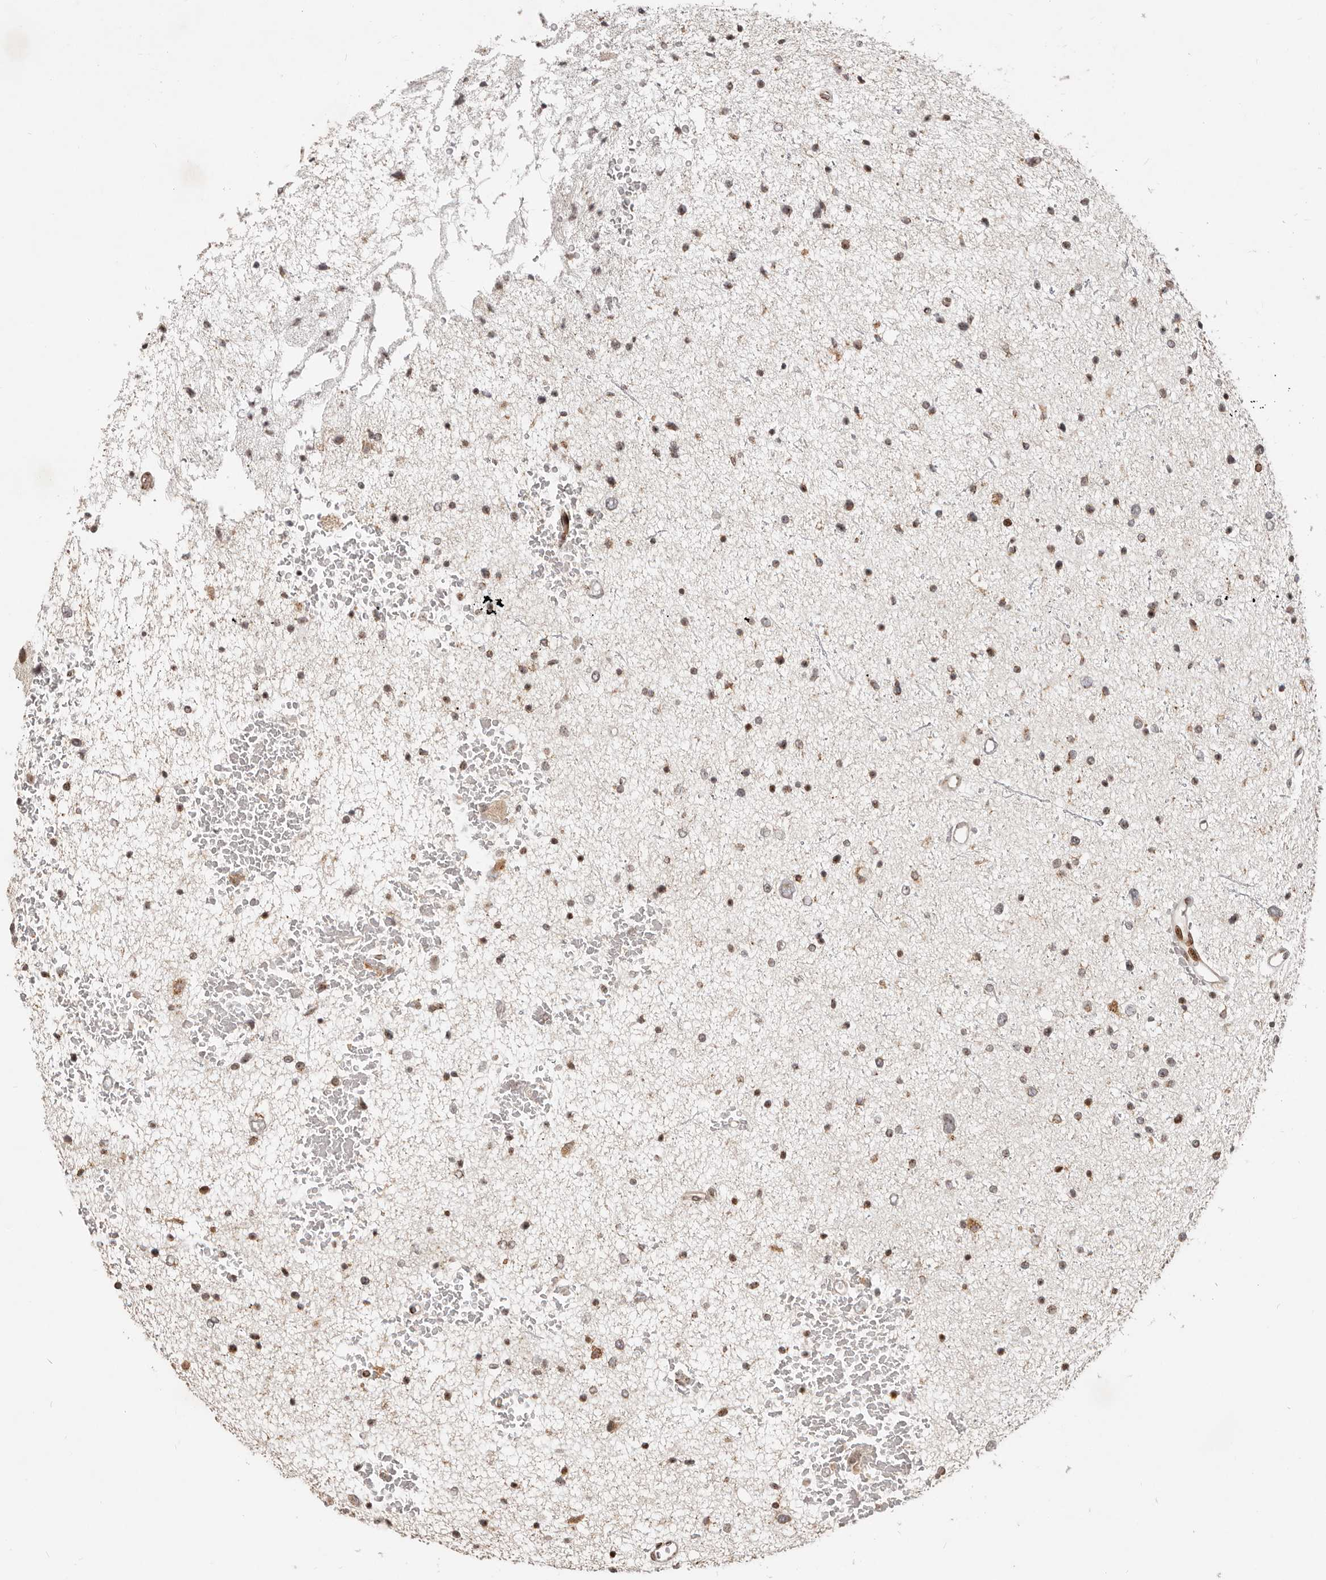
{"staining": {"intensity": "weak", "quantity": "25%-75%", "location": "cytoplasmic/membranous"}, "tissue": "glioma", "cell_type": "Tumor cells", "image_type": "cancer", "snomed": [{"axis": "morphology", "description": "Glioma, malignant, Low grade"}, {"axis": "topography", "description": "Cerebral cortex"}], "caption": "A brown stain labels weak cytoplasmic/membranous staining of a protein in low-grade glioma (malignant) tumor cells.", "gene": "TRIM4", "patient": {"sex": "female", "age": 39}}